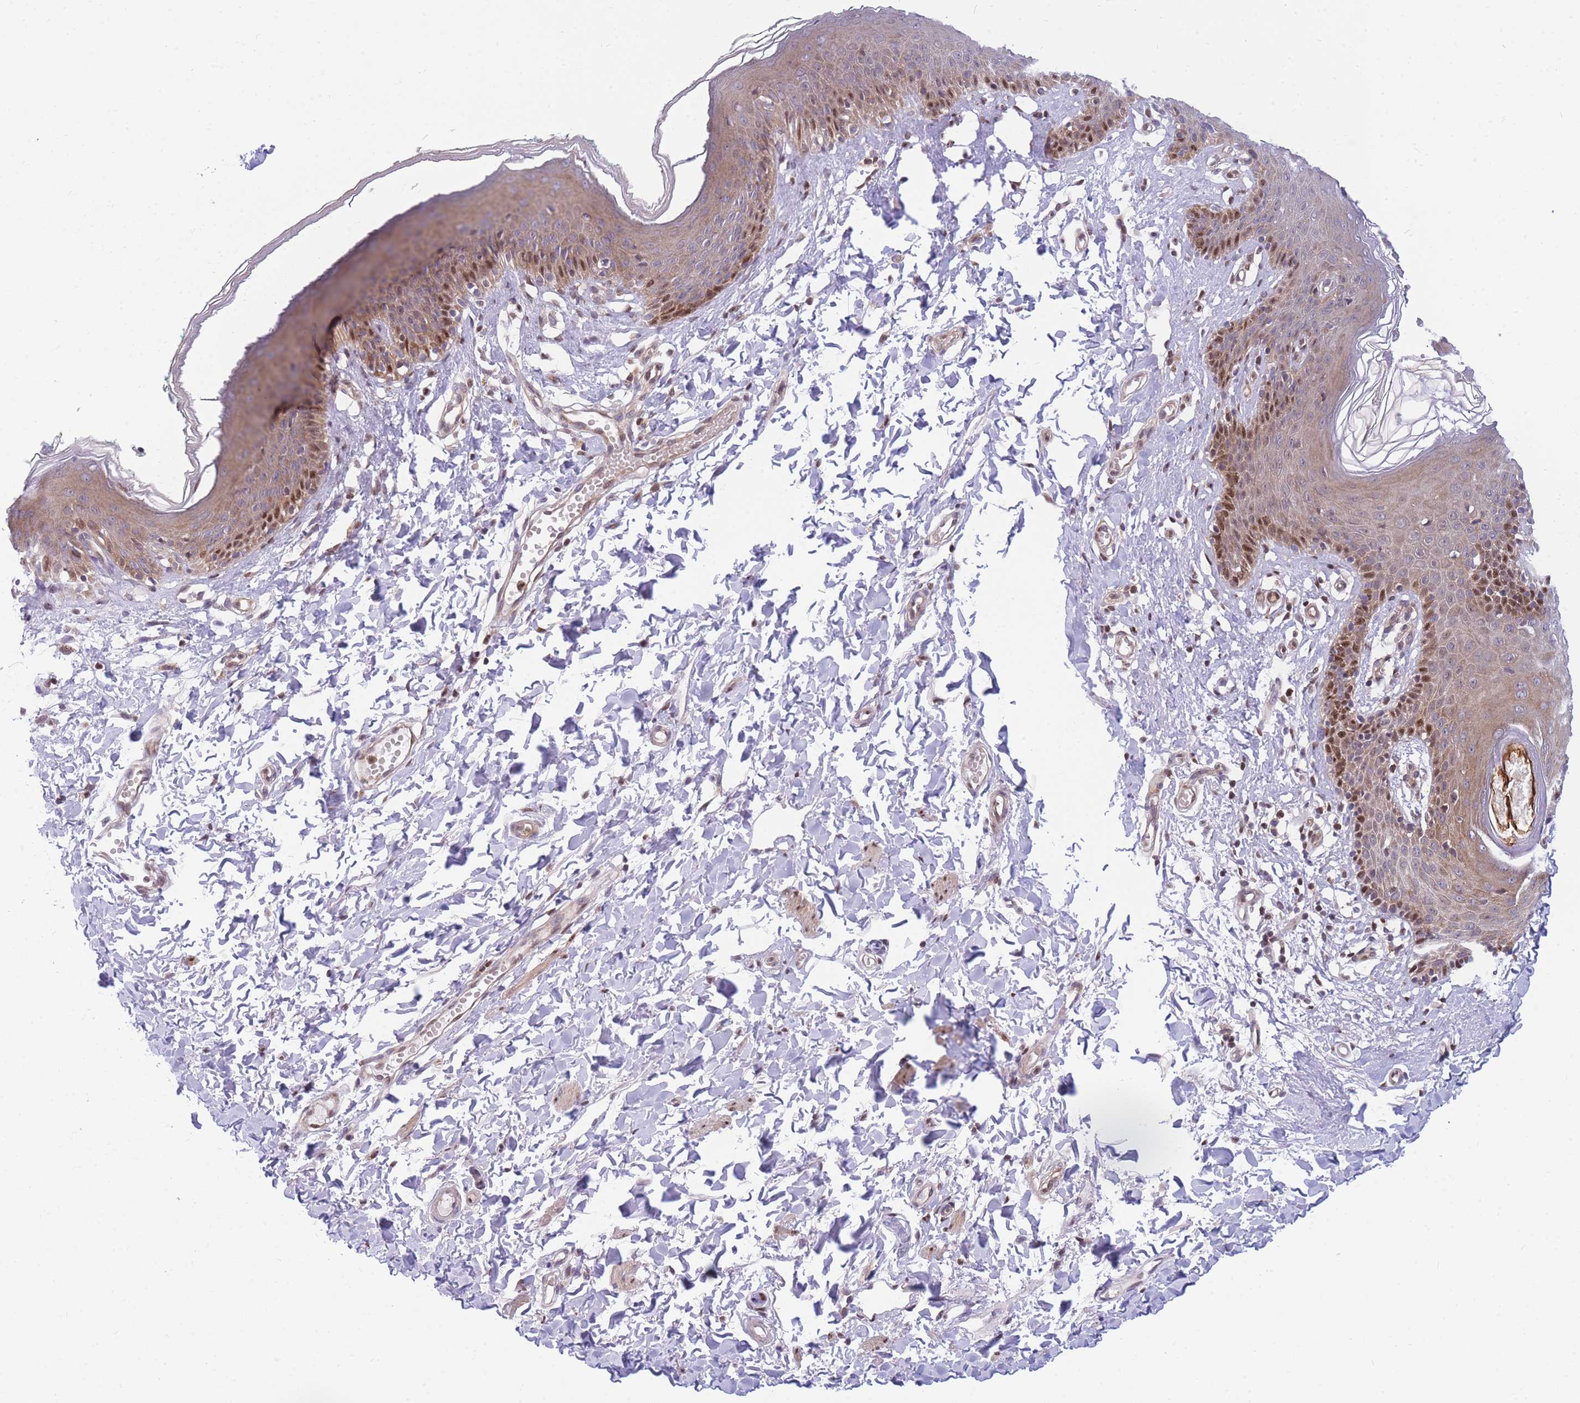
{"staining": {"intensity": "moderate", "quantity": "25%-75%", "location": "cytoplasmic/membranous,nuclear"}, "tissue": "skin", "cell_type": "Epidermal cells", "image_type": "normal", "snomed": [{"axis": "morphology", "description": "Normal tissue, NOS"}, {"axis": "topography", "description": "Vulva"}], "caption": "The micrograph exhibits a brown stain indicating the presence of a protein in the cytoplasmic/membranous,nuclear of epidermal cells in skin.", "gene": "CRACD", "patient": {"sex": "female", "age": 66}}